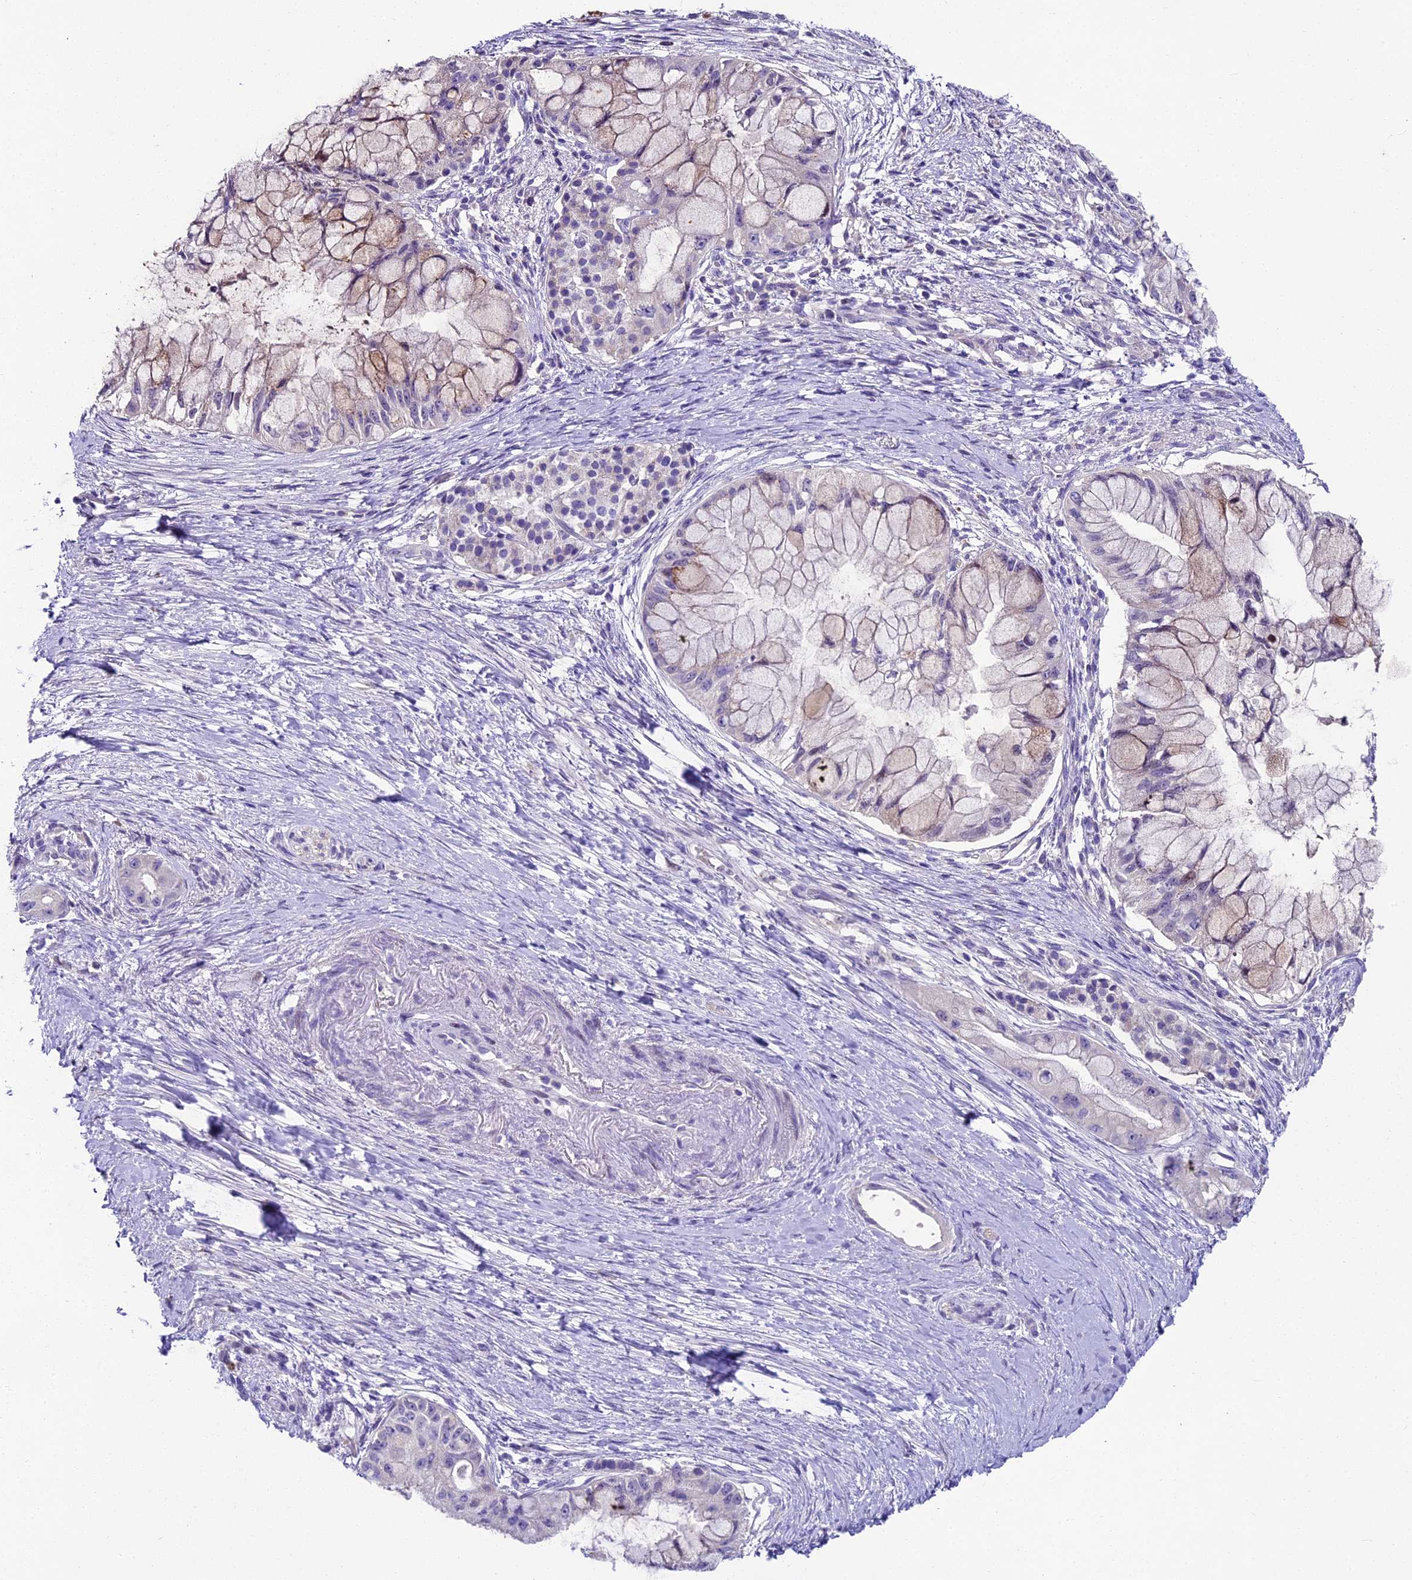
{"staining": {"intensity": "negative", "quantity": "none", "location": "none"}, "tissue": "pancreatic cancer", "cell_type": "Tumor cells", "image_type": "cancer", "snomed": [{"axis": "morphology", "description": "Adenocarcinoma, NOS"}, {"axis": "topography", "description": "Pancreas"}], "caption": "Immunohistochemistry of human pancreatic cancer (adenocarcinoma) reveals no expression in tumor cells.", "gene": "IFT140", "patient": {"sex": "male", "age": 48}}